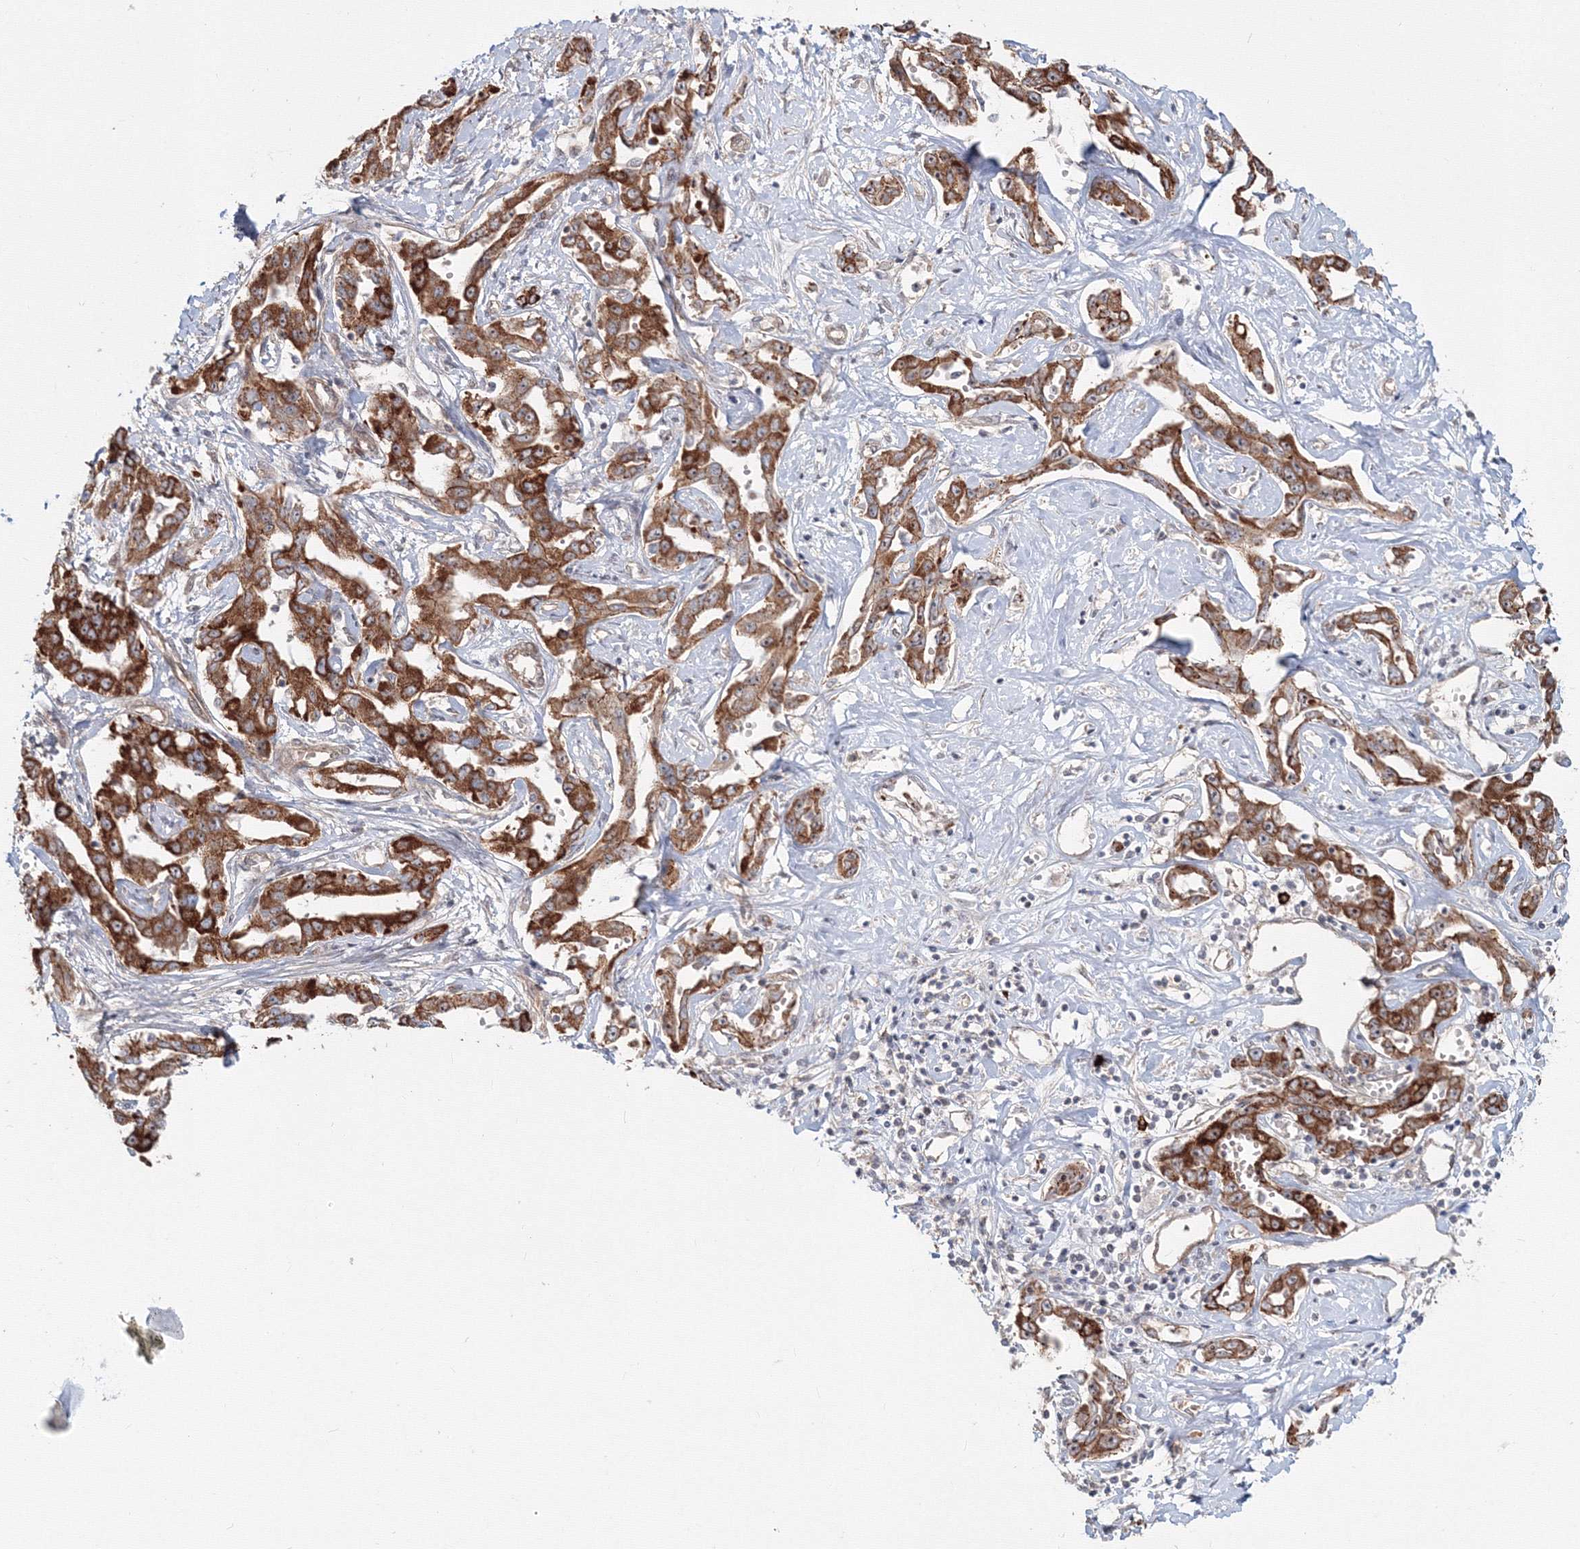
{"staining": {"intensity": "strong", "quantity": ">75%", "location": "cytoplasmic/membranous"}, "tissue": "liver cancer", "cell_type": "Tumor cells", "image_type": "cancer", "snomed": [{"axis": "morphology", "description": "Cholangiocarcinoma"}, {"axis": "topography", "description": "Liver"}], "caption": "Immunohistochemistry micrograph of human liver cancer stained for a protein (brown), which shows high levels of strong cytoplasmic/membranous expression in approximately >75% of tumor cells.", "gene": "SH3PXD2A", "patient": {"sex": "male", "age": 59}}